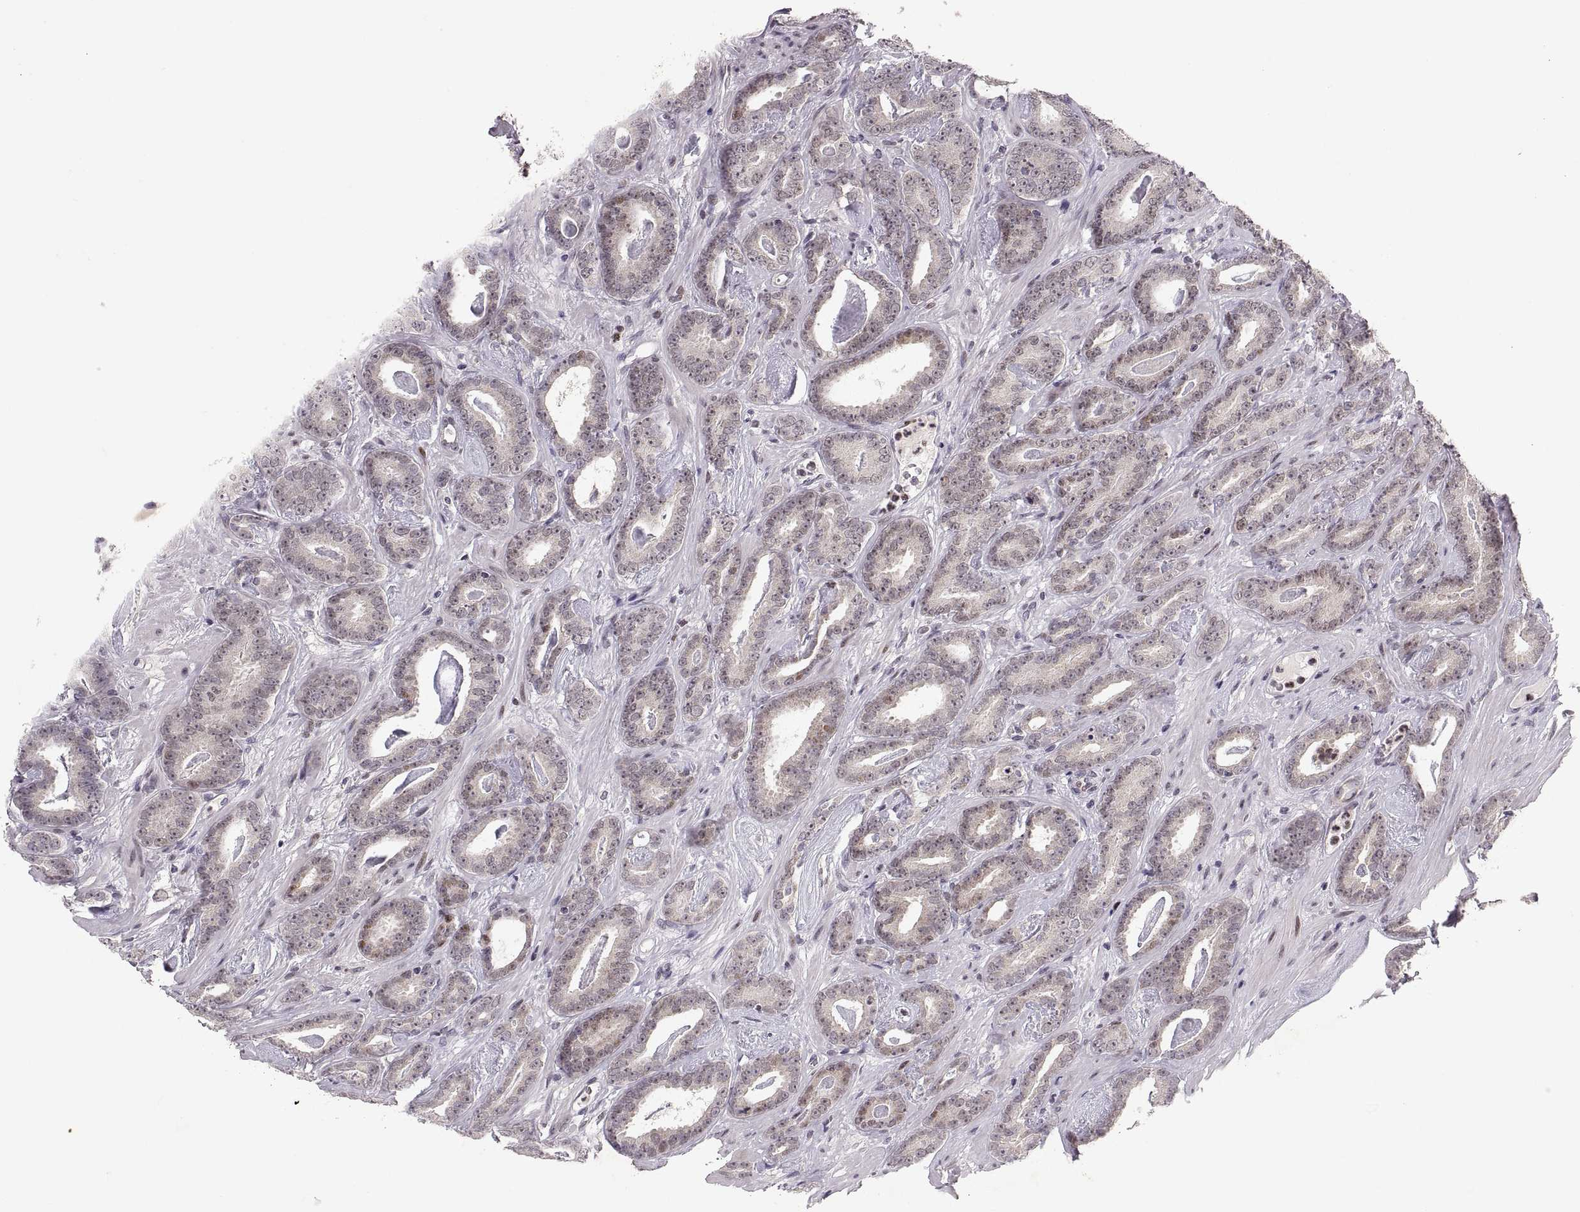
{"staining": {"intensity": "negative", "quantity": "none", "location": "none"}, "tissue": "prostate cancer", "cell_type": "Tumor cells", "image_type": "cancer", "snomed": [{"axis": "morphology", "description": "Adenocarcinoma, Medium grade"}, {"axis": "topography", "description": "Prostate and seminal vesicle, NOS"}, {"axis": "topography", "description": "Prostate"}], "caption": "Protein analysis of adenocarcinoma (medium-grade) (prostate) displays no significant expression in tumor cells. (IHC, brightfield microscopy, high magnification).", "gene": "SNAI1", "patient": {"sex": "male", "age": 54}}